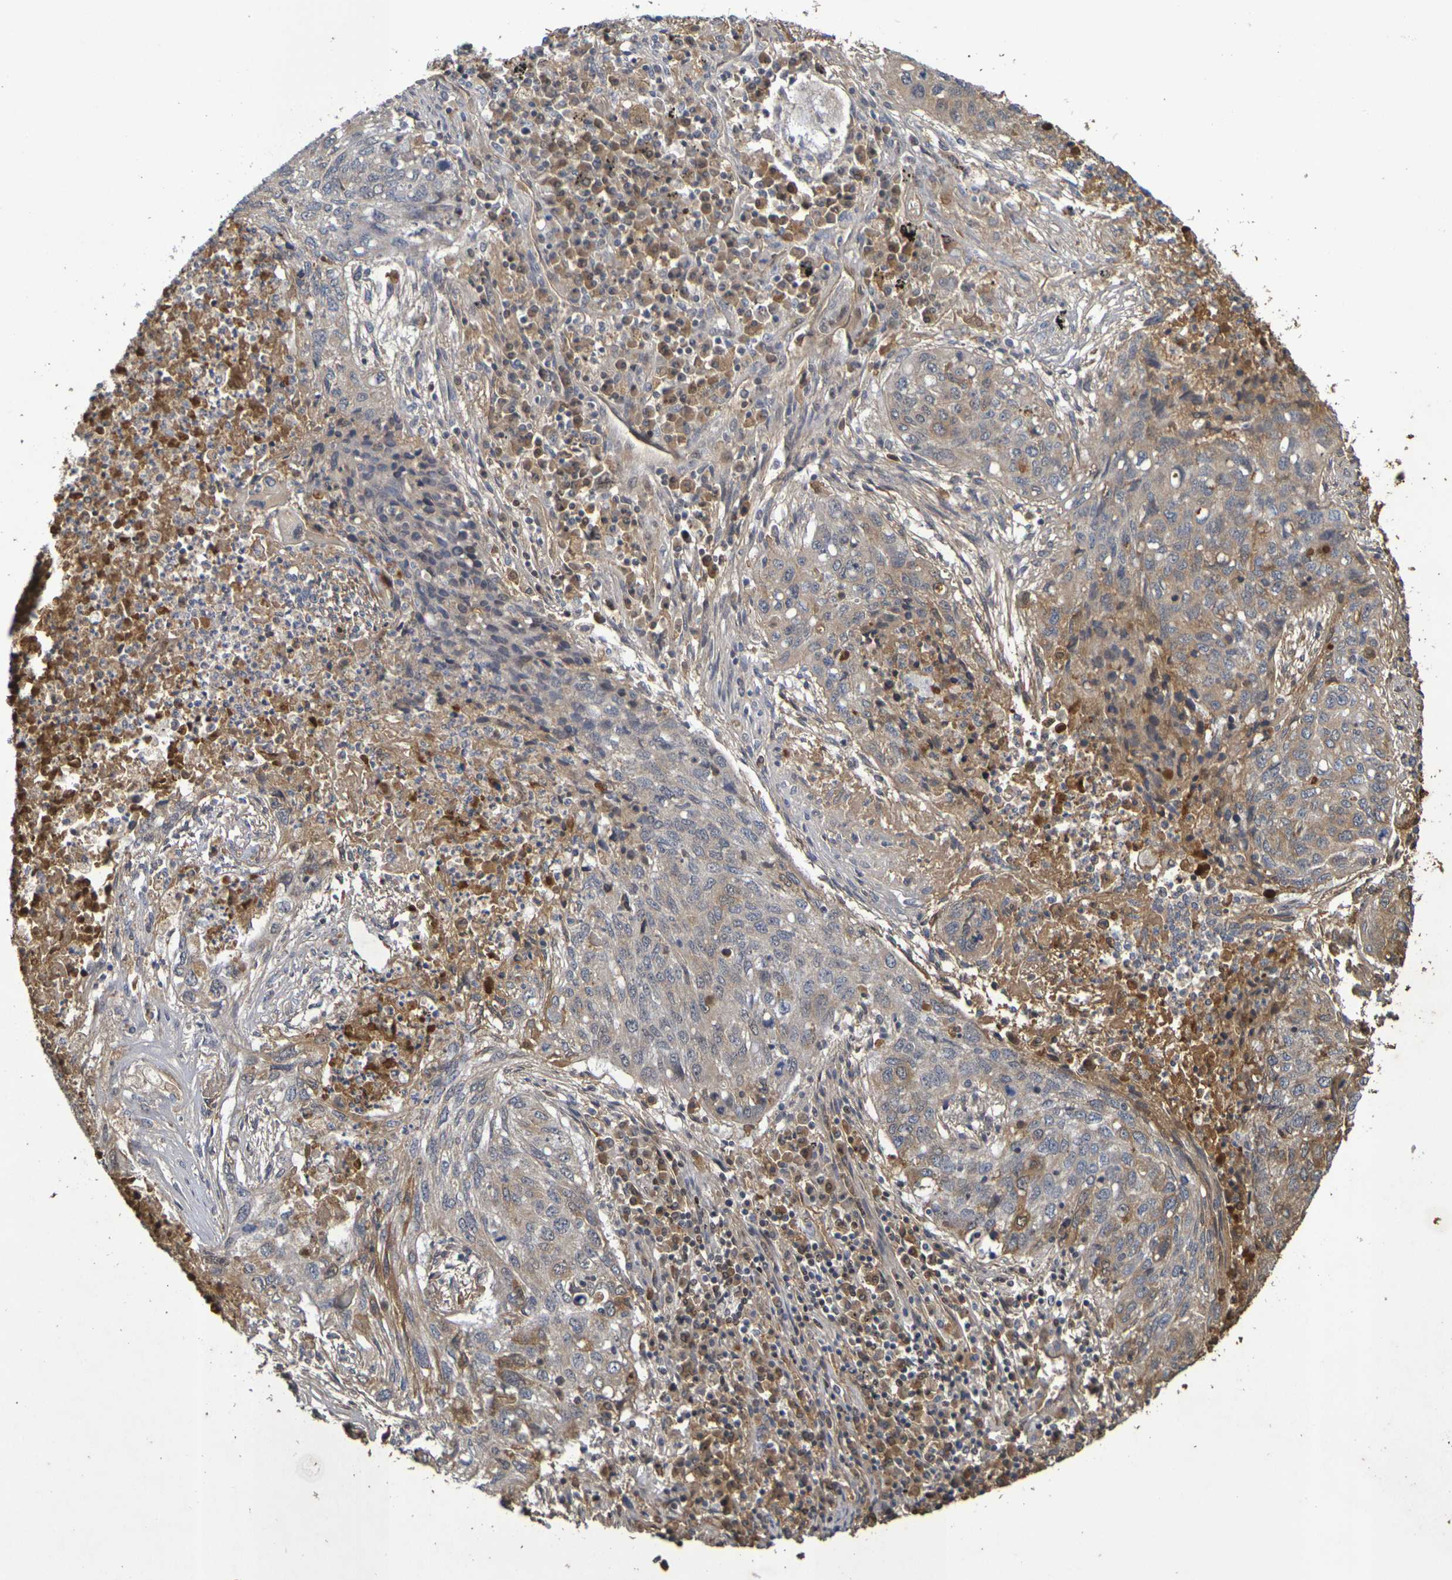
{"staining": {"intensity": "moderate", "quantity": "25%-75%", "location": "cytoplasmic/membranous"}, "tissue": "lung cancer", "cell_type": "Tumor cells", "image_type": "cancer", "snomed": [{"axis": "morphology", "description": "Squamous cell carcinoma, NOS"}, {"axis": "topography", "description": "Lung"}], "caption": "This photomicrograph shows IHC staining of human lung cancer (squamous cell carcinoma), with medium moderate cytoplasmic/membranous staining in about 25%-75% of tumor cells.", "gene": "TERF2", "patient": {"sex": "female", "age": 63}}